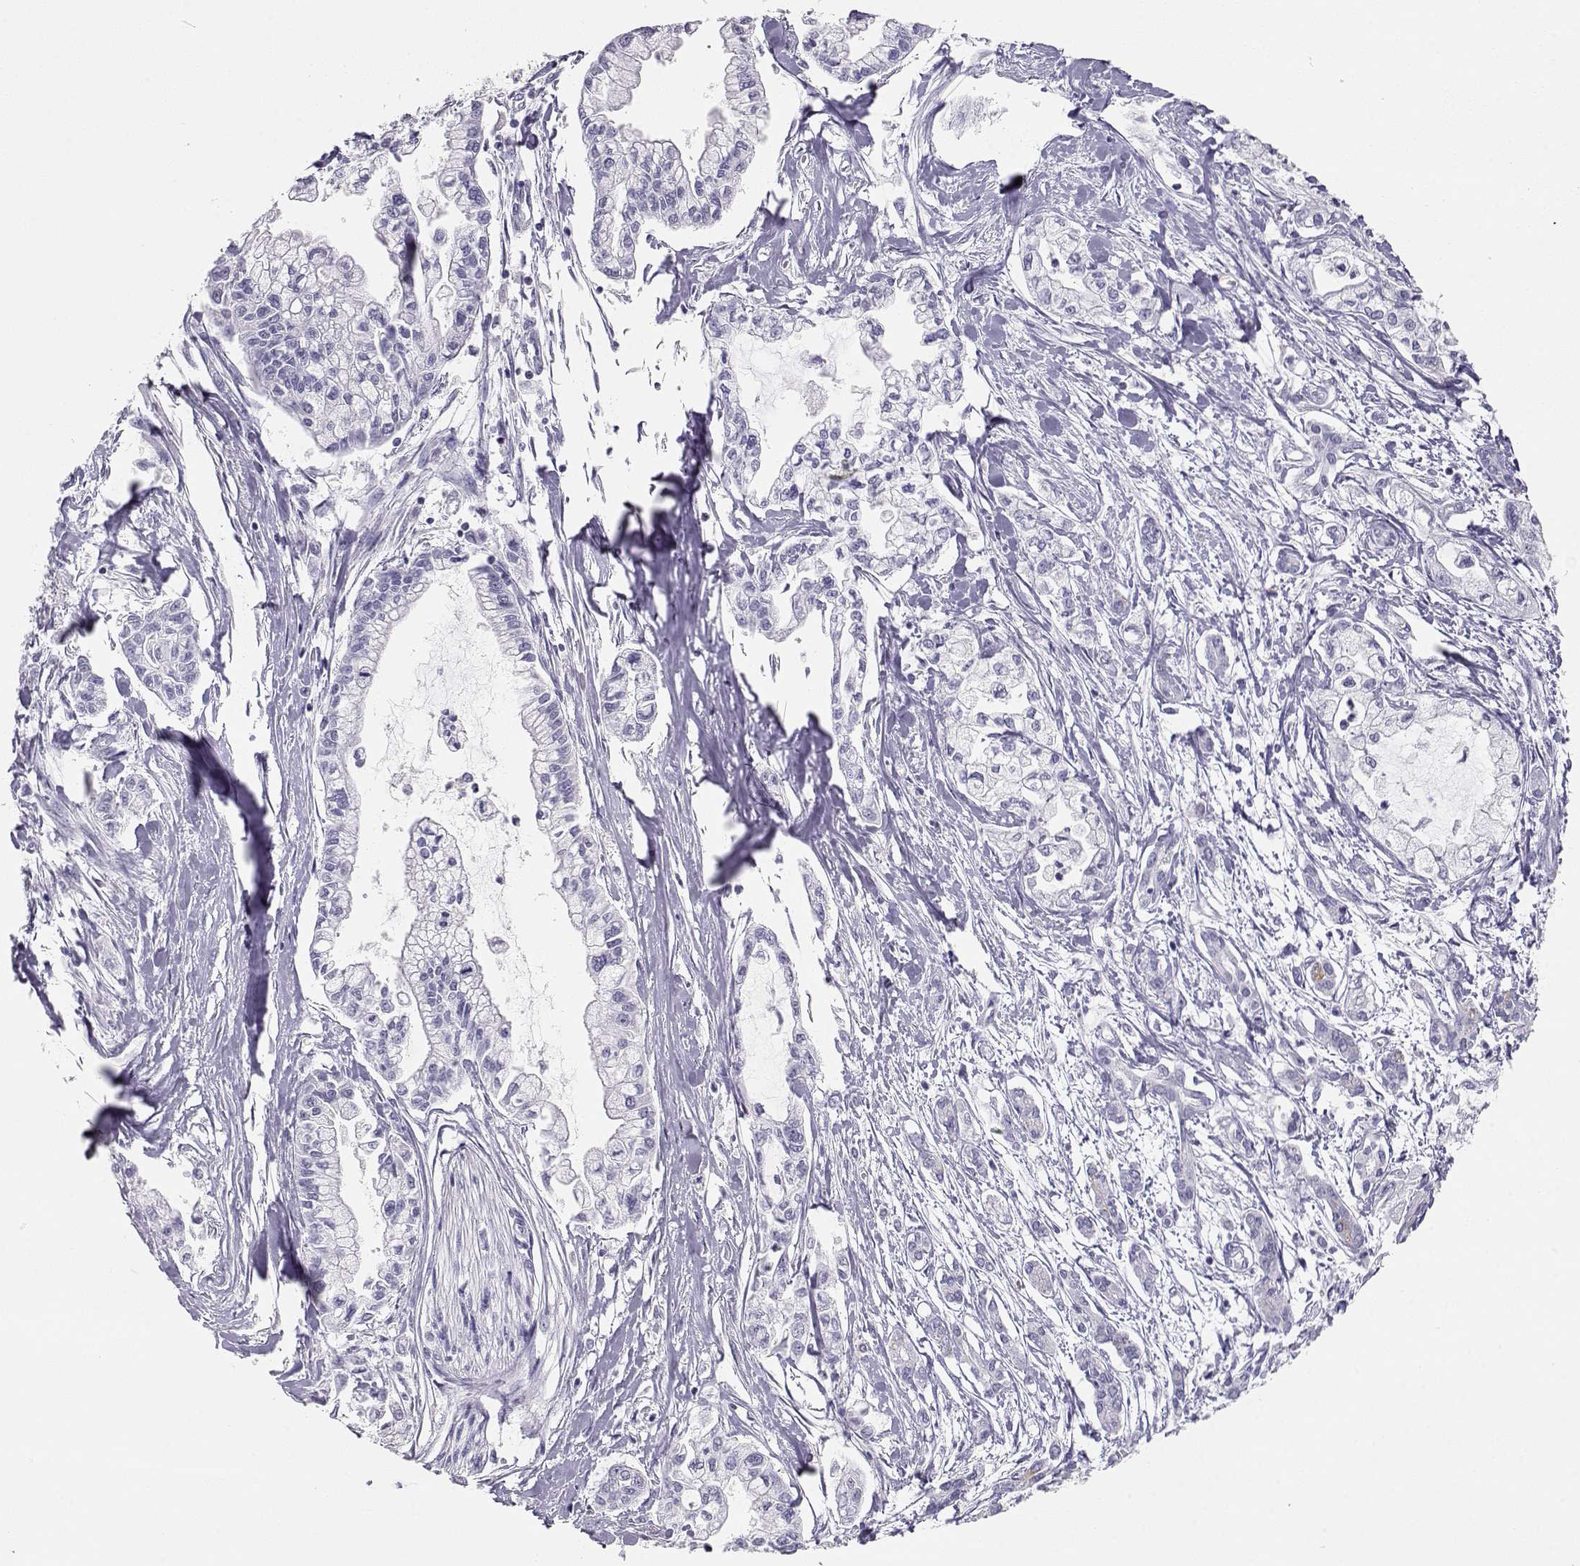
{"staining": {"intensity": "negative", "quantity": "none", "location": "none"}, "tissue": "pancreatic cancer", "cell_type": "Tumor cells", "image_type": "cancer", "snomed": [{"axis": "morphology", "description": "Adenocarcinoma, NOS"}, {"axis": "topography", "description": "Pancreas"}], "caption": "IHC histopathology image of pancreatic cancer stained for a protein (brown), which exhibits no staining in tumor cells.", "gene": "OPN5", "patient": {"sex": "male", "age": 54}}